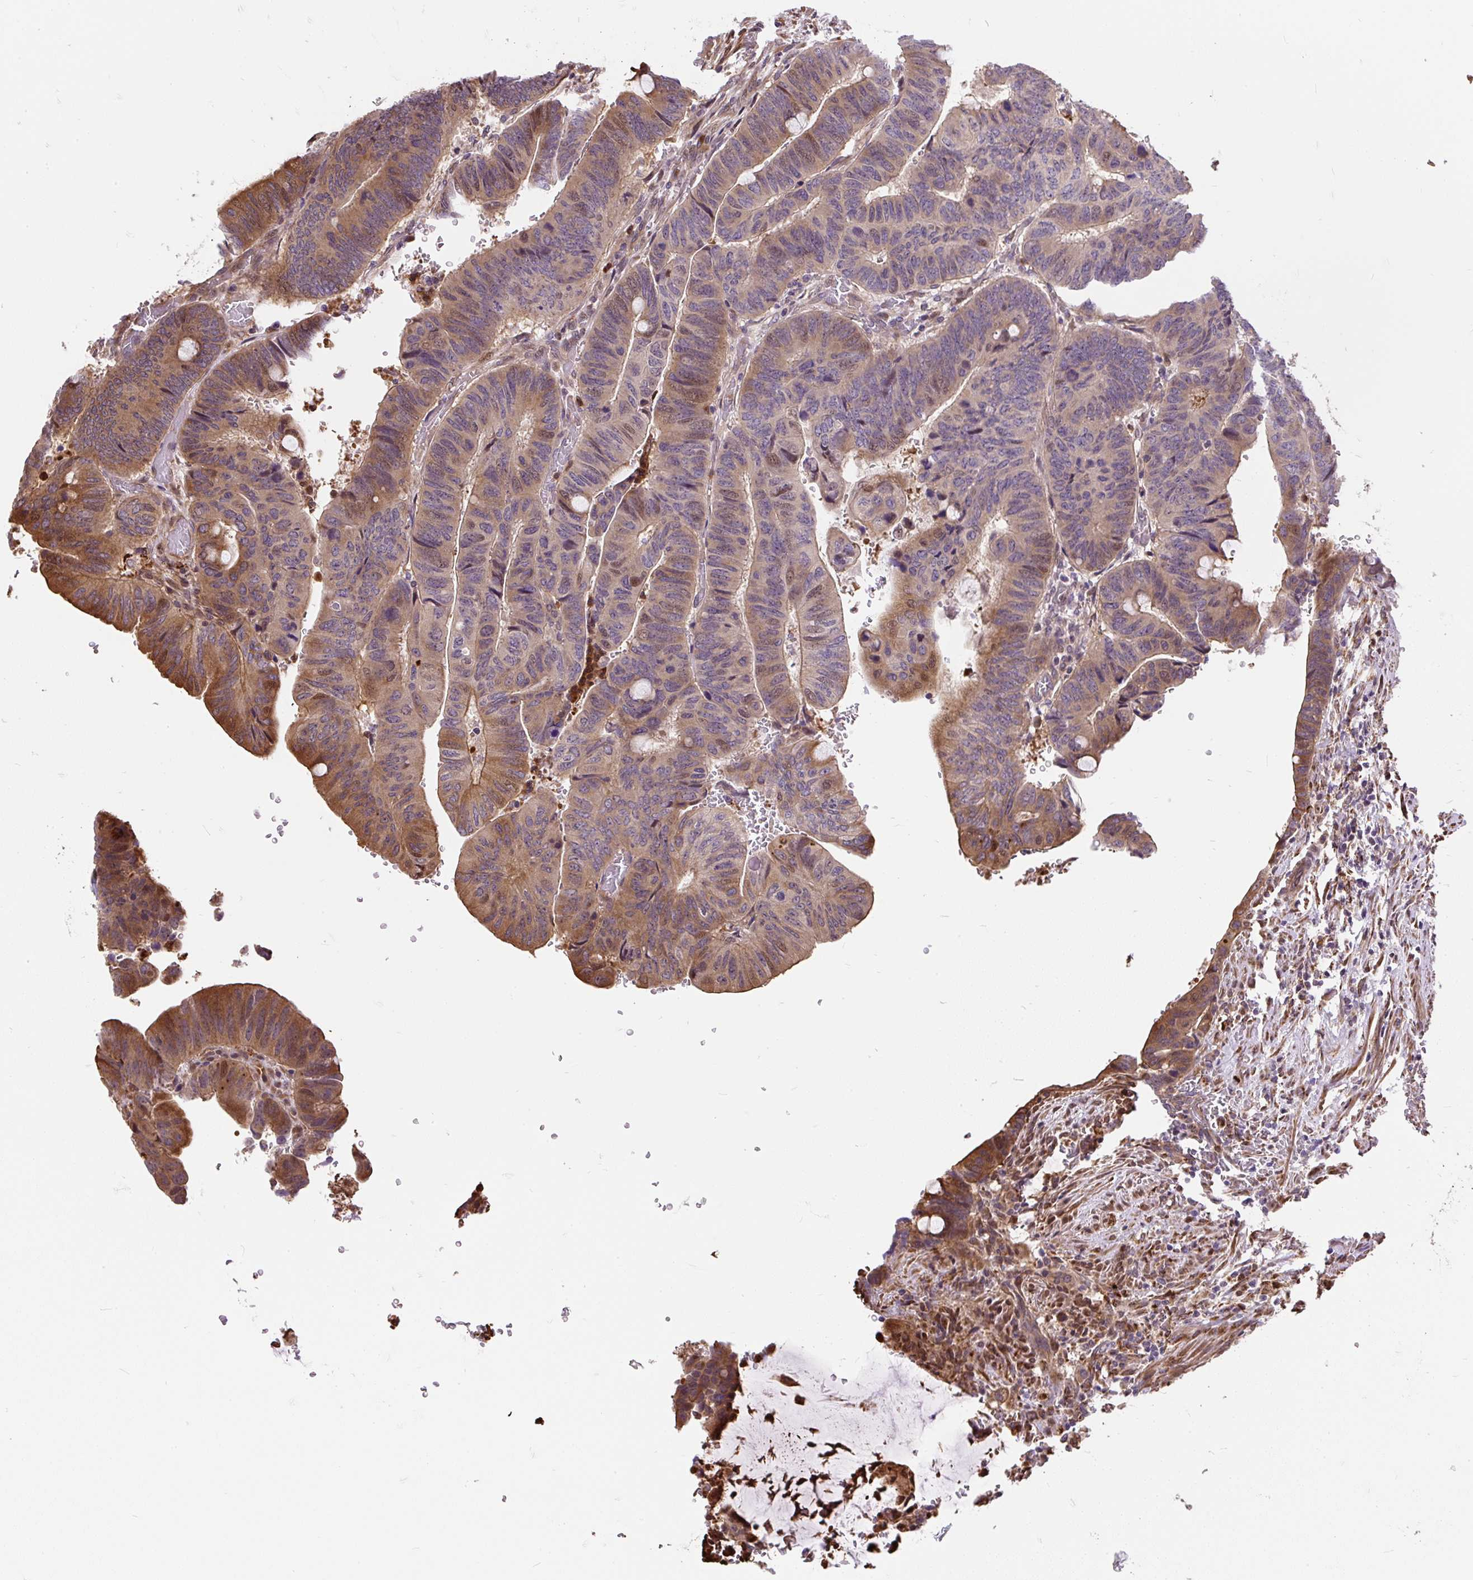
{"staining": {"intensity": "moderate", "quantity": "25%-75%", "location": "cytoplasmic/membranous"}, "tissue": "colorectal cancer", "cell_type": "Tumor cells", "image_type": "cancer", "snomed": [{"axis": "morphology", "description": "Normal tissue, NOS"}, {"axis": "morphology", "description": "Adenocarcinoma, NOS"}, {"axis": "topography", "description": "Rectum"}, {"axis": "topography", "description": "Peripheral nerve tissue"}], "caption": "Adenocarcinoma (colorectal) tissue displays moderate cytoplasmic/membranous expression in about 25%-75% of tumor cells, visualized by immunohistochemistry.", "gene": "PUS7L", "patient": {"sex": "male", "age": 92}}